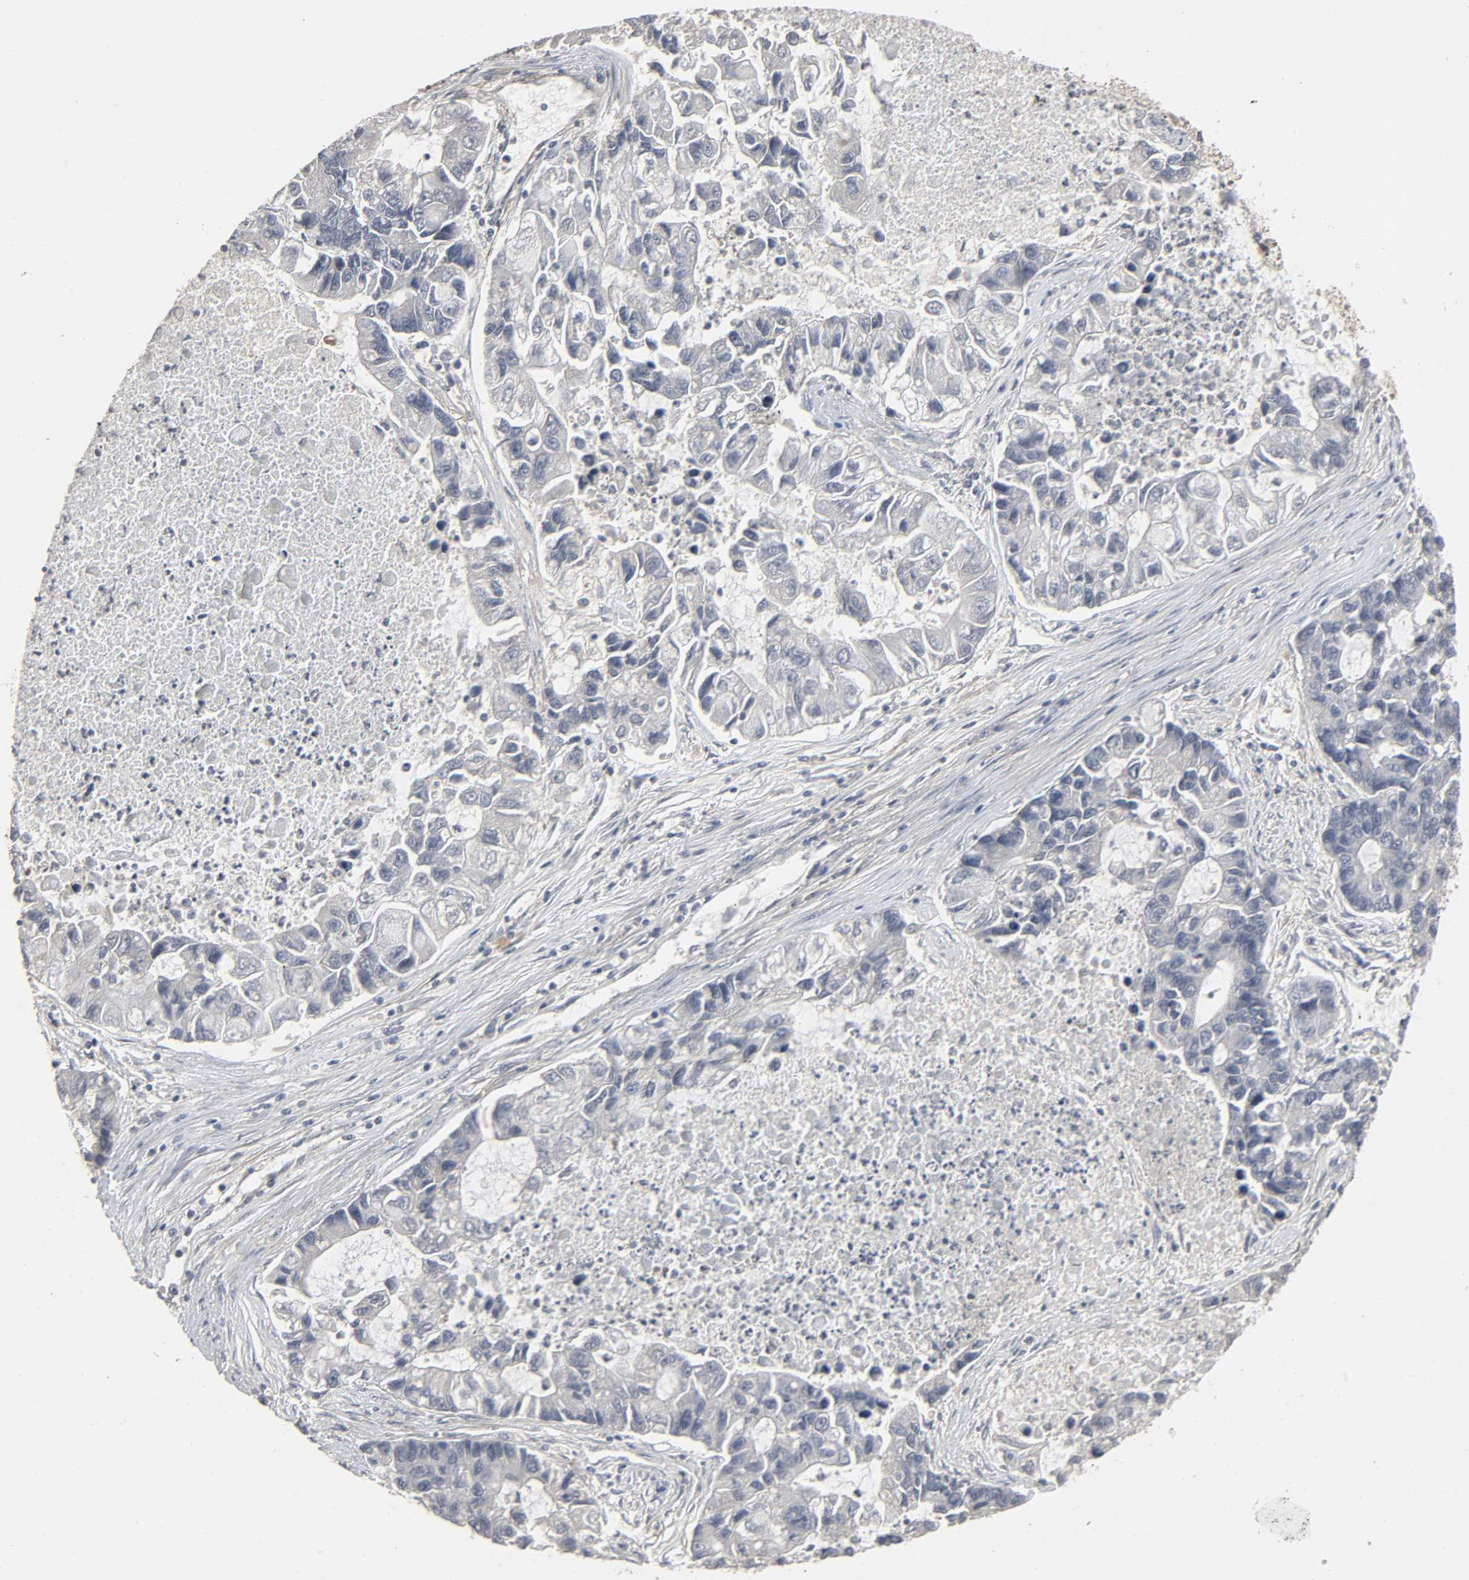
{"staining": {"intensity": "negative", "quantity": "none", "location": "none"}, "tissue": "lung cancer", "cell_type": "Tumor cells", "image_type": "cancer", "snomed": [{"axis": "morphology", "description": "Adenocarcinoma, NOS"}, {"axis": "topography", "description": "Lung"}], "caption": "Lung cancer was stained to show a protein in brown. There is no significant expression in tumor cells.", "gene": "ZNF222", "patient": {"sex": "female", "age": 51}}